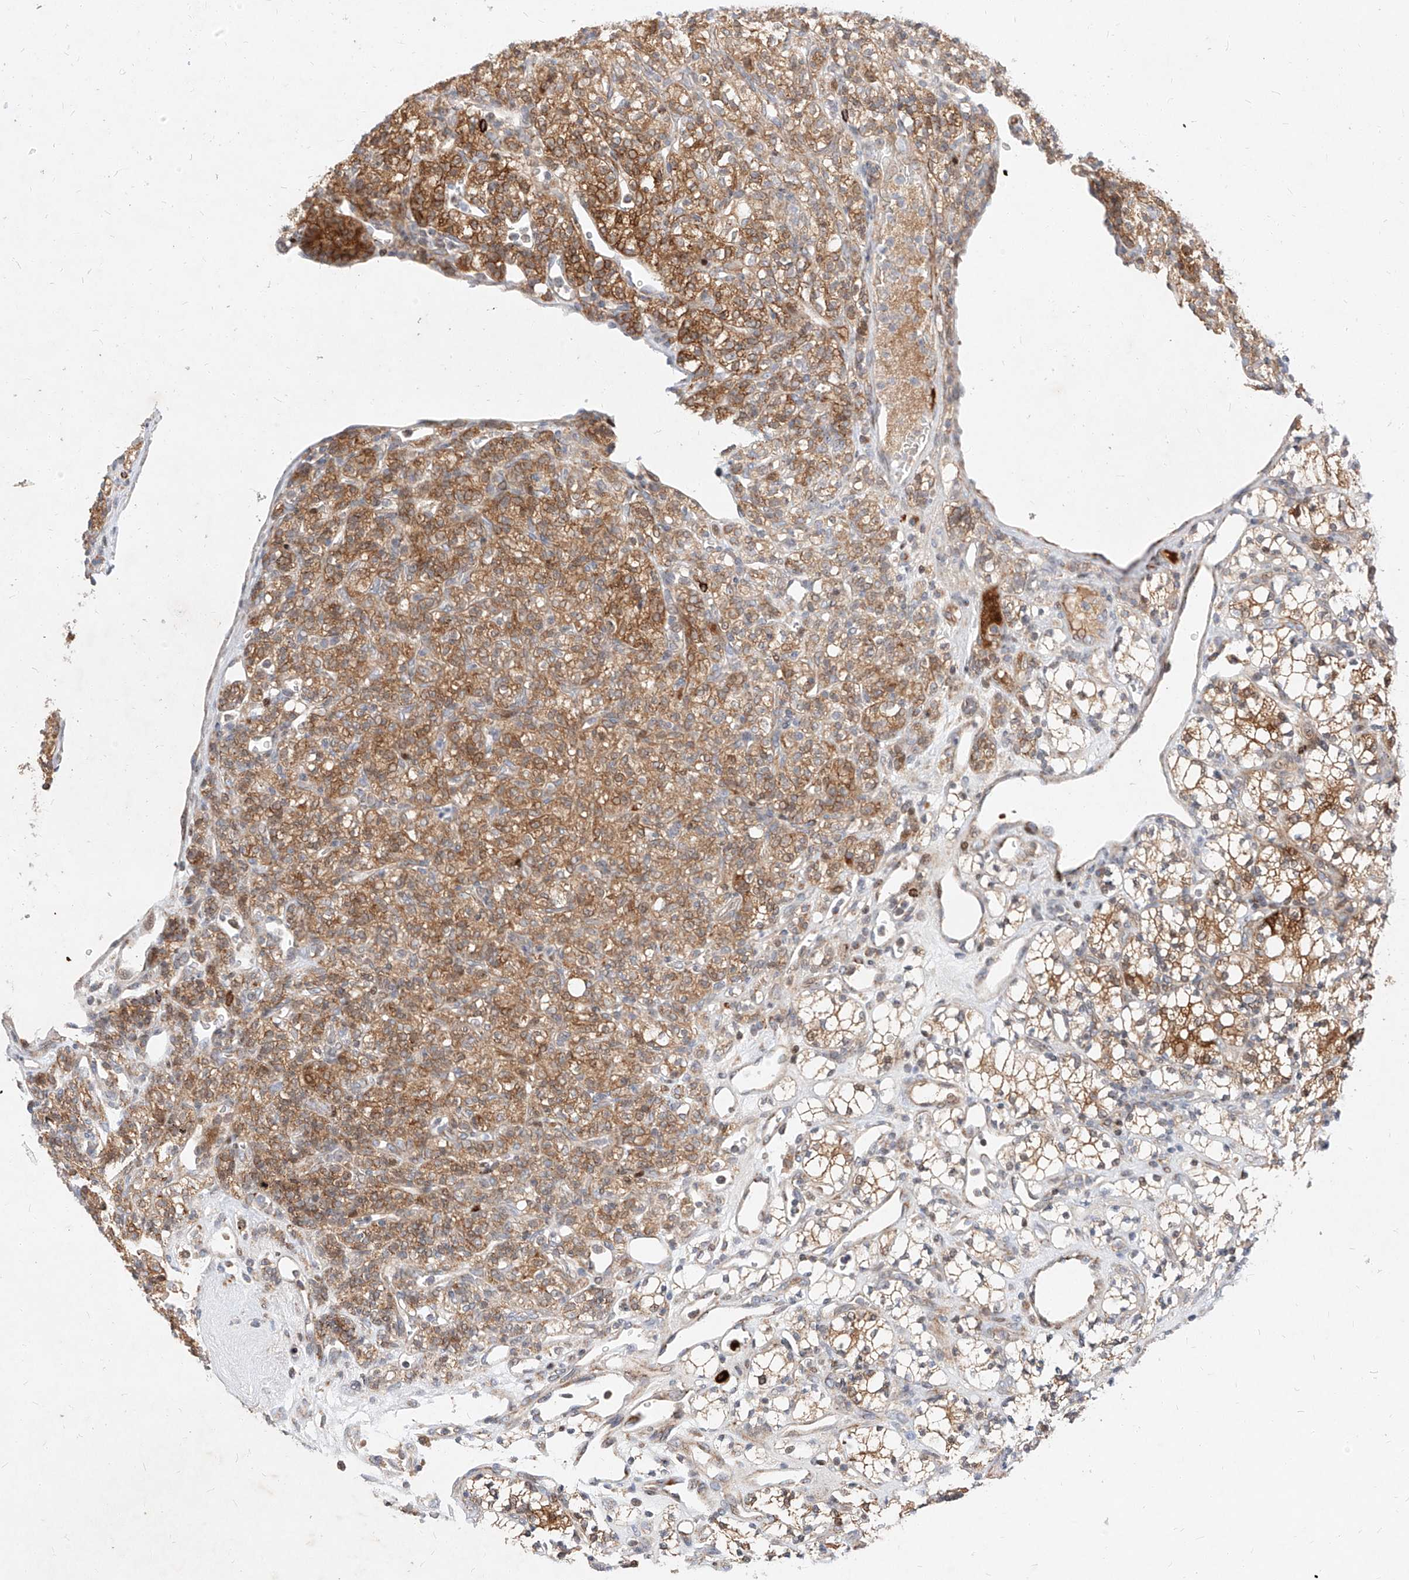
{"staining": {"intensity": "moderate", "quantity": ">75%", "location": "cytoplasmic/membranous"}, "tissue": "renal cancer", "cell_type": "Tumor cells", "image_type": "cancer", "snomed": [{"axis": "morphology", "description": "Adenocarcinoma, NOS"}, {"axis": "topography", "description": "Kidney"}], "caption": "Adenocarcinoma (renal) stained for a protein displays moderate cytoplasmic/membranous positivity in tumor cells. (Stains: DAB (3,3'-diaminobenzidine) in brown, nuclei in blue, Microscopy: brightfield microscopy at high magnification).", "gene": "OSGEPL1", "patient": {"sex": "male", "age": 77}}